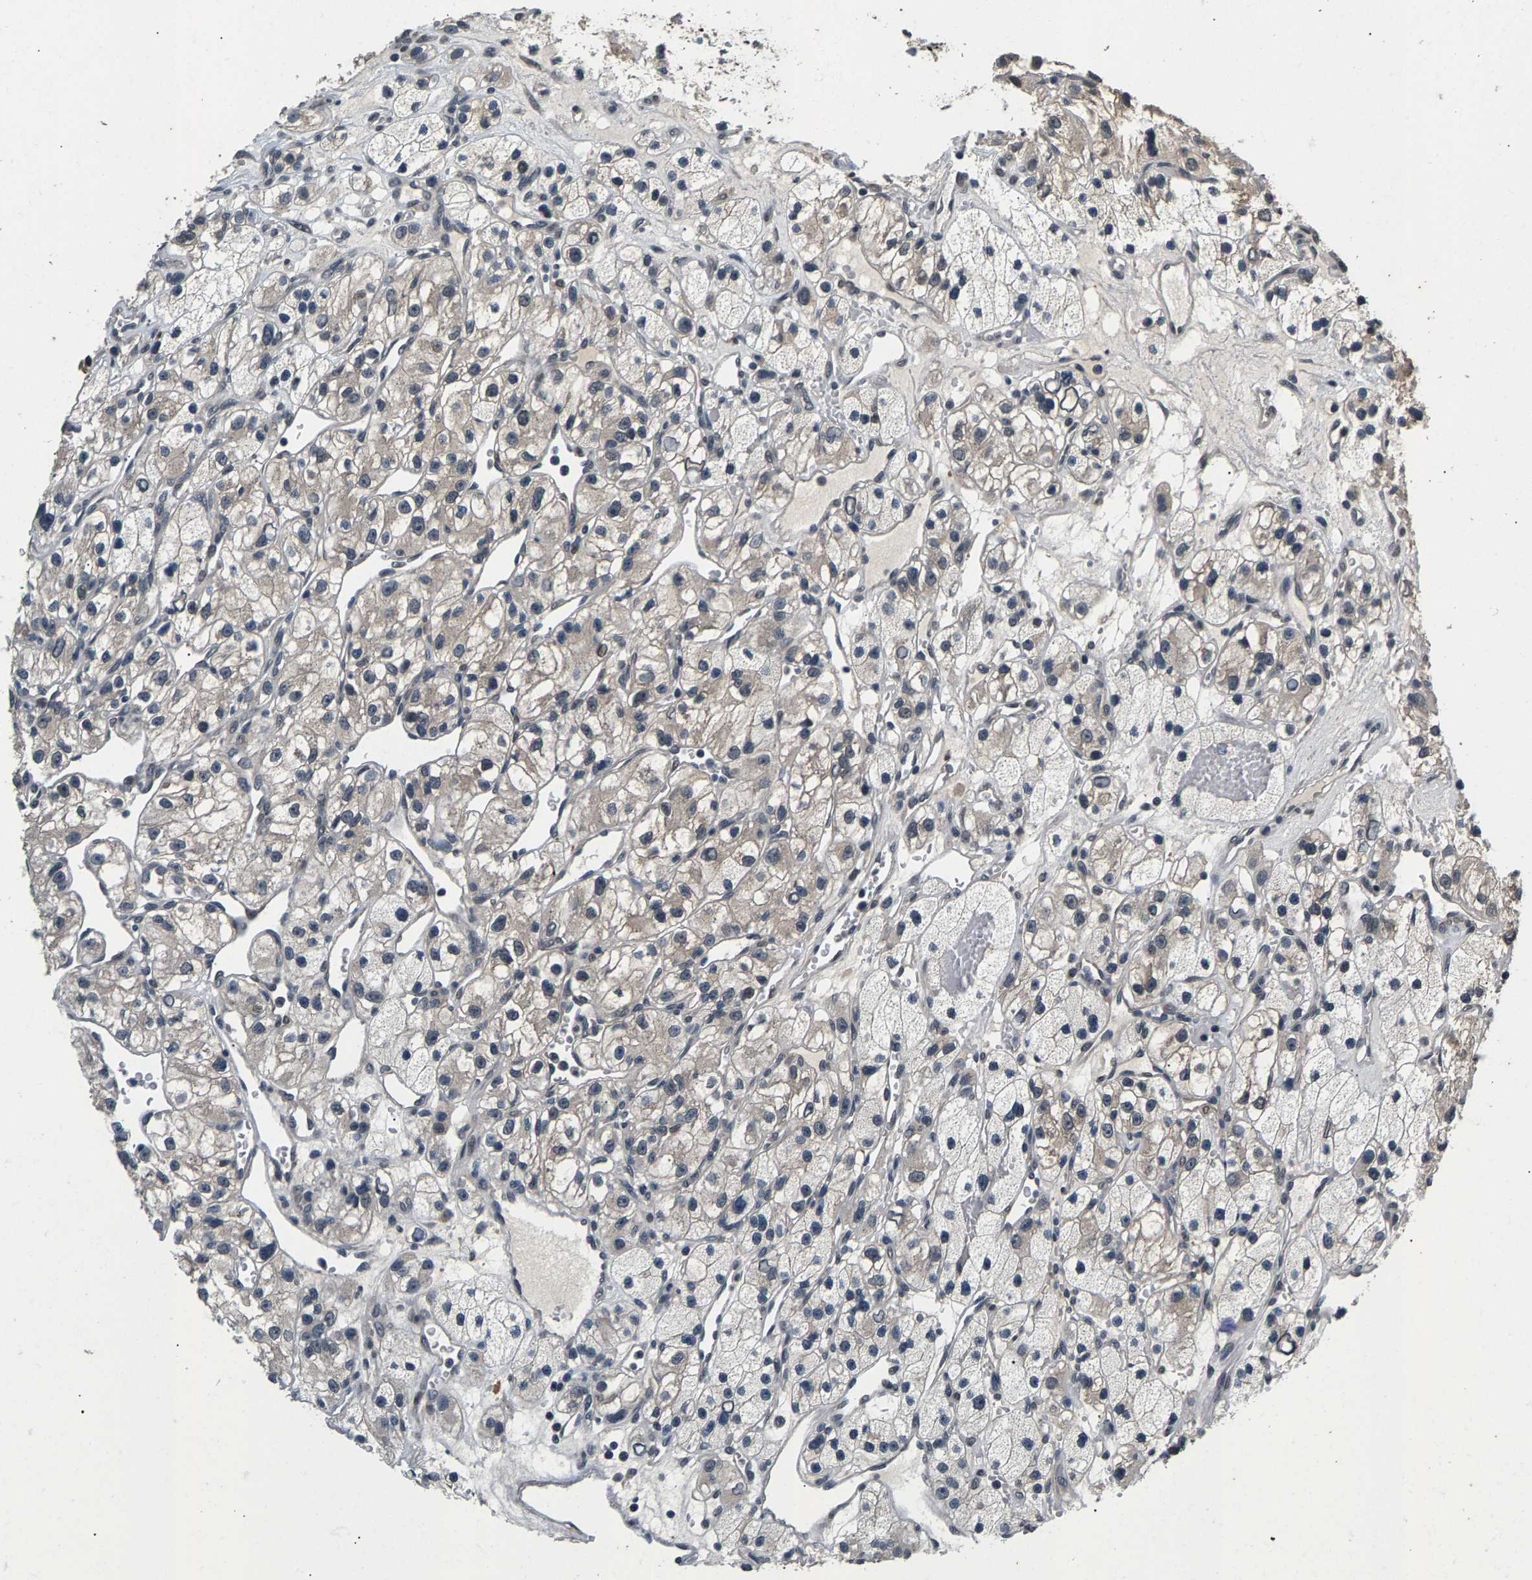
{"staining": {"intensity": "weak", "quantity": "<25%", "location": "cytoplasmic/membranous"}, "tissue": "renal cancer", "cell_type": "Tumor cells", "image_type": "cancer", "snomed": [{"axis": "morphology", "description": "Adenocarcinoma, NOS"}, {"axis": "topography", "description": "Kidney"}], "caption": "Human renal adenocarcinoma stained for a protein using IHC demonstrates no staining in tumor cells.", "gene": "RBM33", "patient": {"sex": "female", "age": 57}}